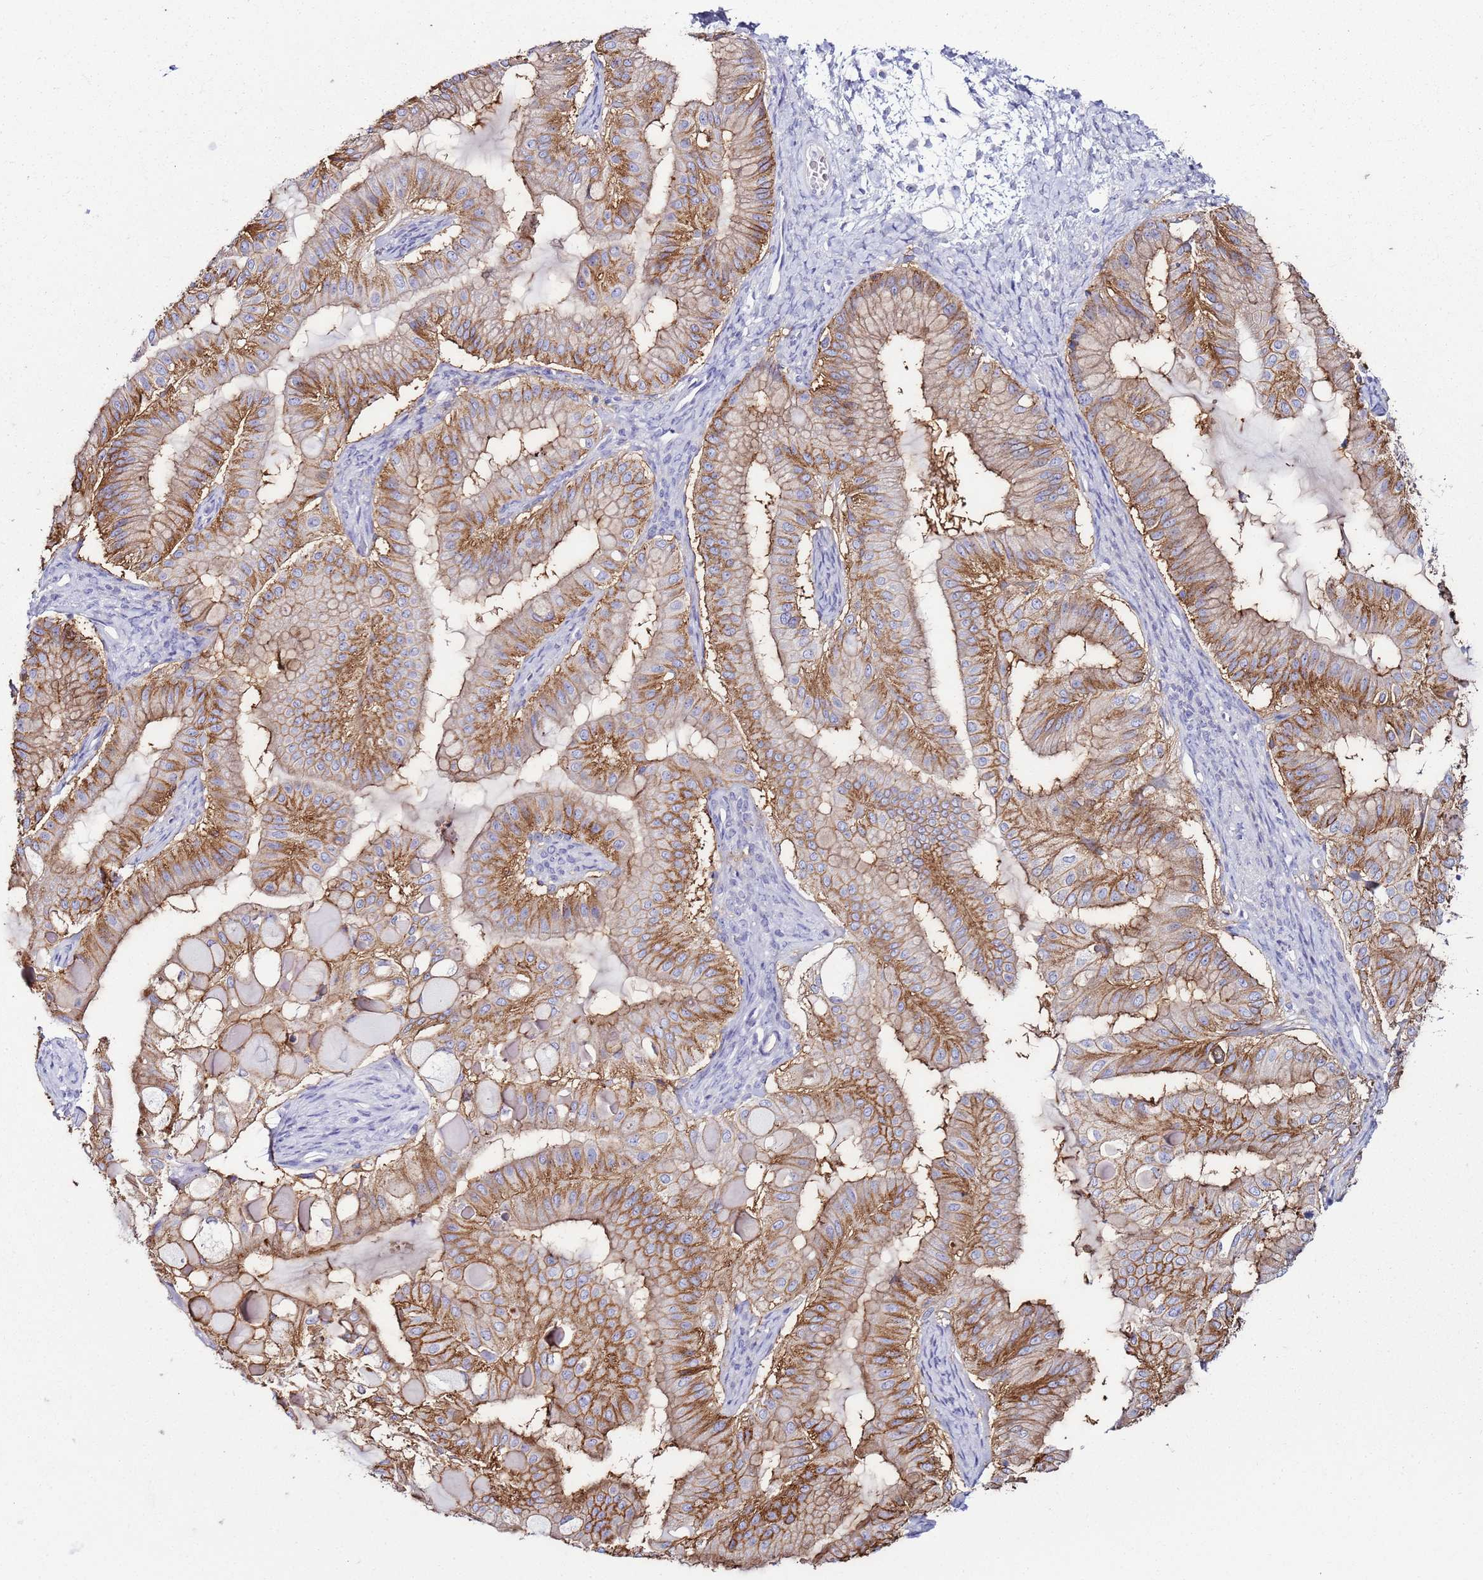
{"staining": {"intensity": "moderate", "quantity": ">75%", "location": "cytoplasmic/membranous"}, "tissue": "ovarian cancer", "cell_type": "Tumor cells", "image_type": "cancer", "snomed": [{"axis": "morphology", "description": "Cystadenocarcinoma, mucinous, NOS"}, {"axis": "topography", "description": "Ovary"}], "caption": "The immunohistochemical stain shows moderate cytoplasmic/membranous positivity in tumor cells of ovarian mucinous cystadenocarcinoma tissue.", "gene": "GPN3", "patient": {"sex": "female", "age": 61}}